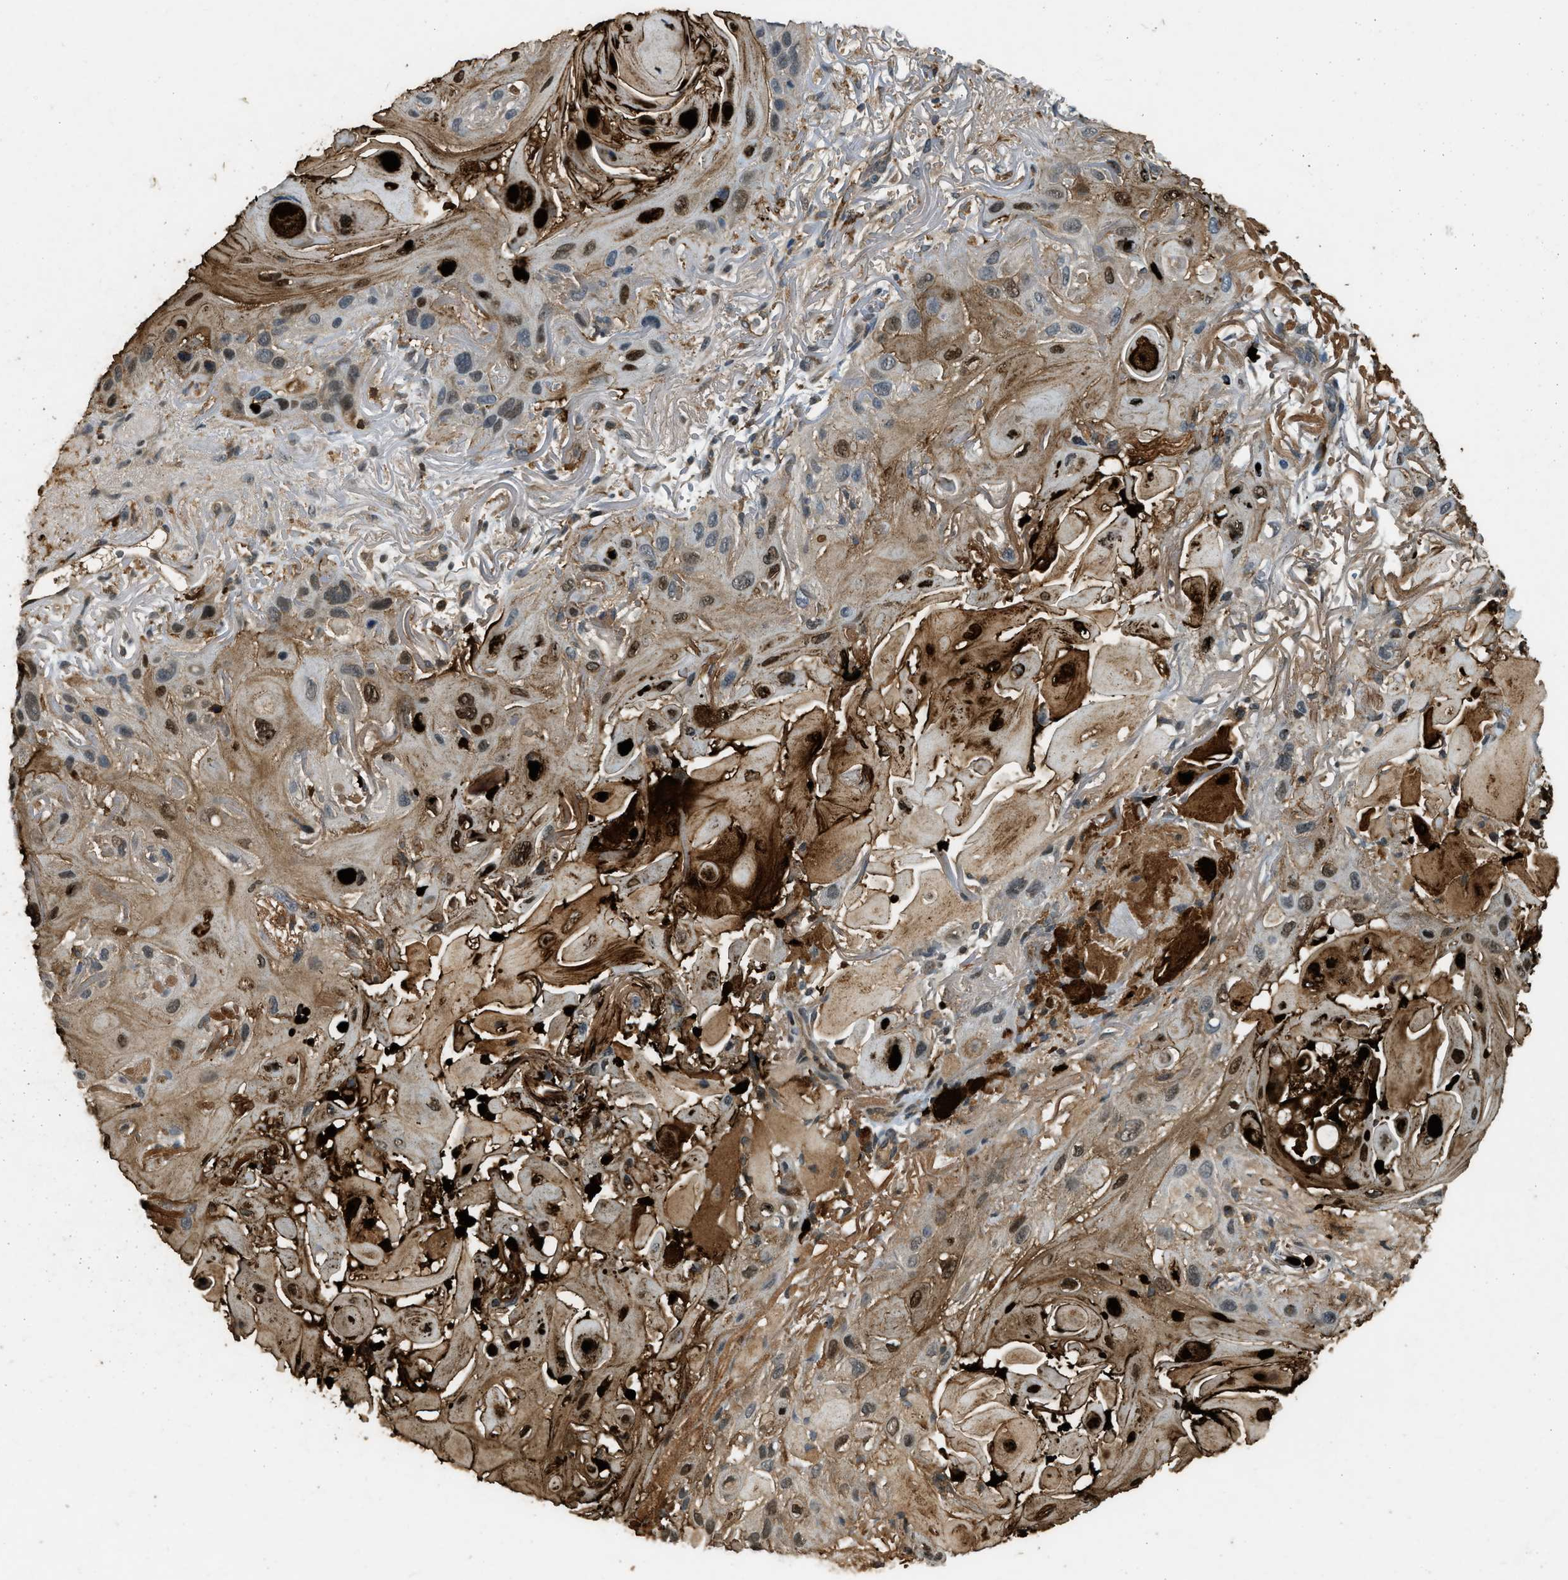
{"staining": {"intensity": "moderate", "quantity": ">75%", "location": "cytoplasmic/membranous,nuclear"}, "tissue": "skin cancer", "cell_type": "Tumor cells", "image_type": "cancer", "snomed": [{"axis": "morphology", "description": "Squamous cell carcinoma, NOS"}, {"axis": "topography", "description": "Skin"}], "caption": "A photomicrograph of human squamous cell carcinoma (skin) stained for a protein shows moderate cytoplasmic/membranous and nuclear brown staining in tumor cells. The protein of interest is shown in brown color, while the nuclei are stained blue.", "gene": "RNF141", "patient": {"sex": "female", "age": 77}}